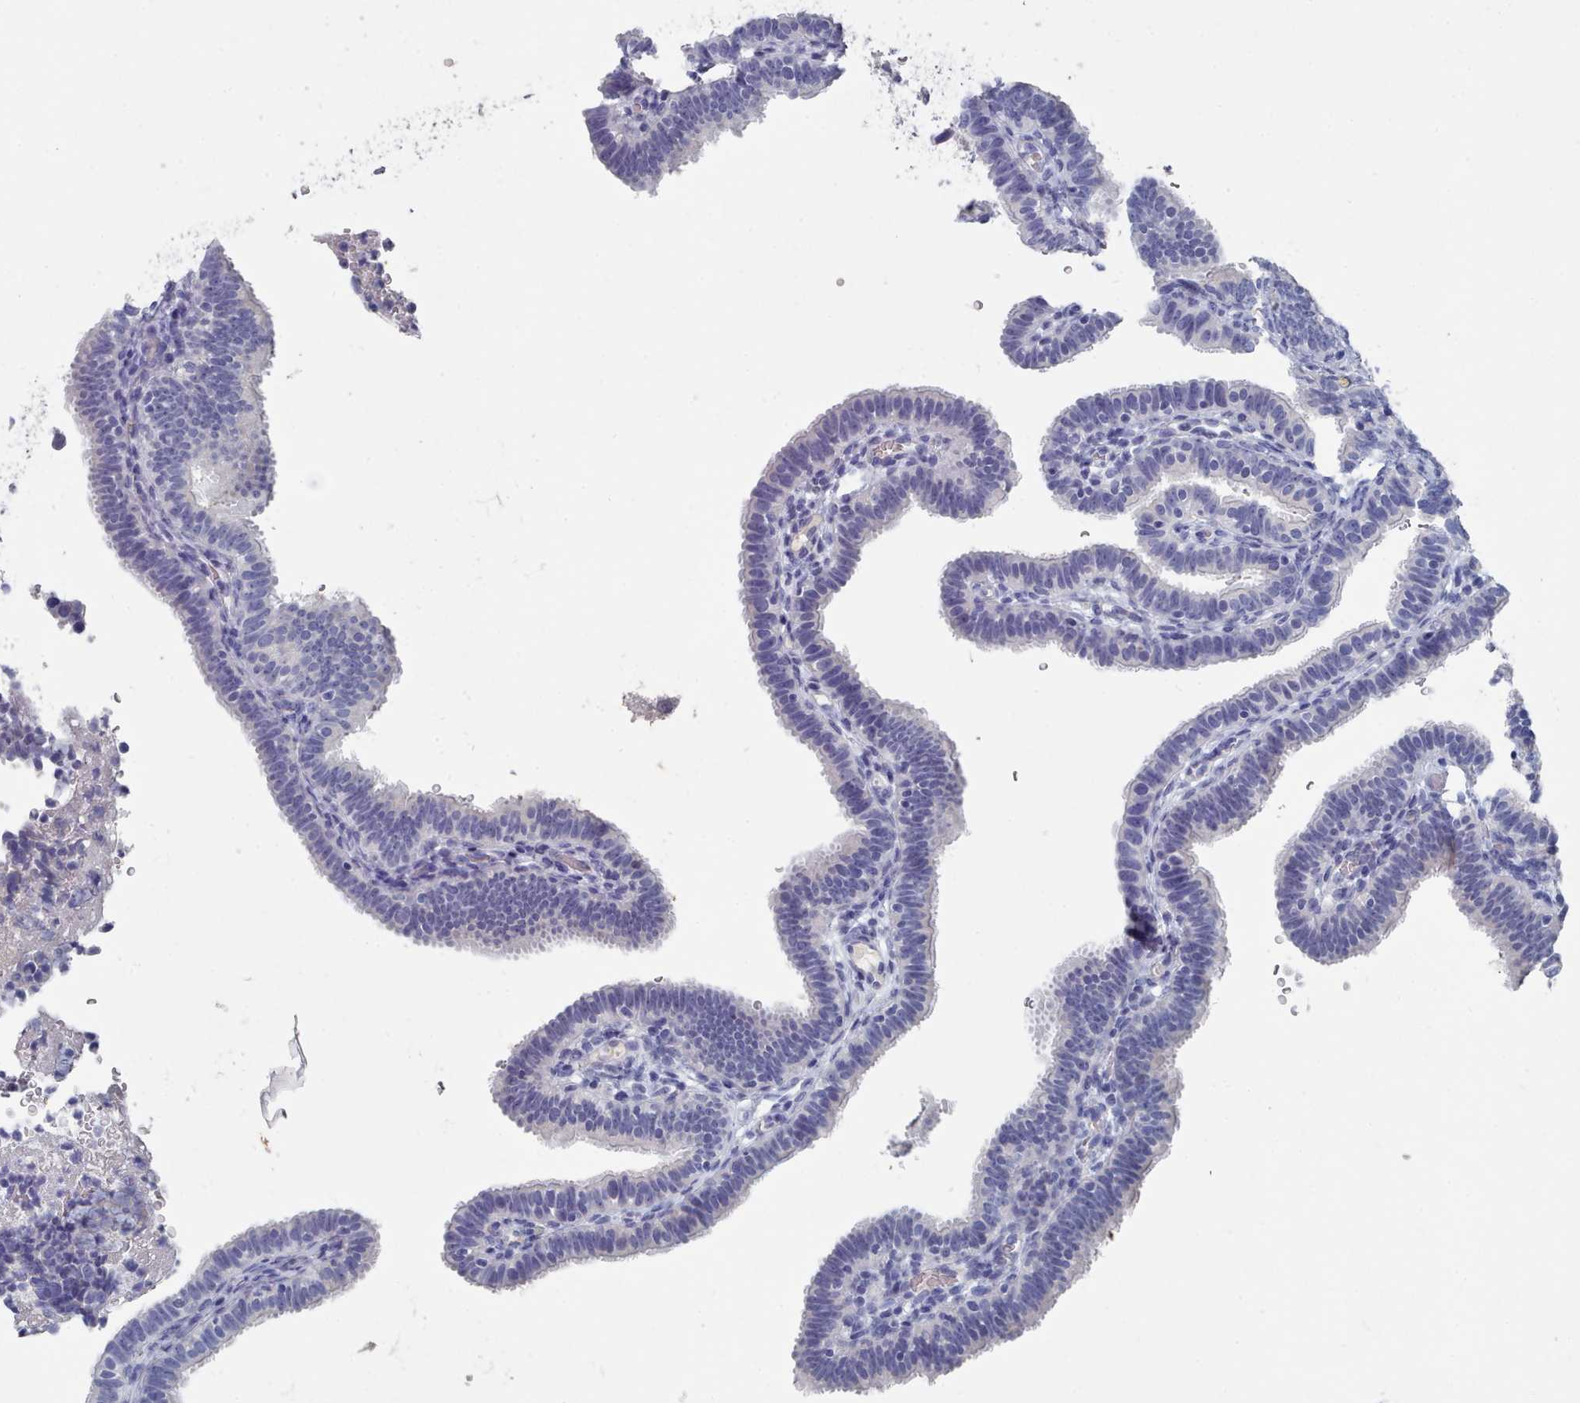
{"staining": {"intensity": "negative", "quantity": "none", "location": "none"}, "tissue": "fallopian tube", "cell_type": "Glandular cells", "image_type": "normal", "snomed": [{"axis": "morphology", "description": "Normal tissue, NOS"}, {"axis": "topography", "description": "Fallopian tube"}], "caption": "The image exhibits no staining of glandular cells in normal fallopian tube. (Brightfield microscopy of DAB (3,3'-diaminobenzidine) IHC at high magnification).", "gene": "ACAD11", "patient": {"sex": "female", "age": 41}}